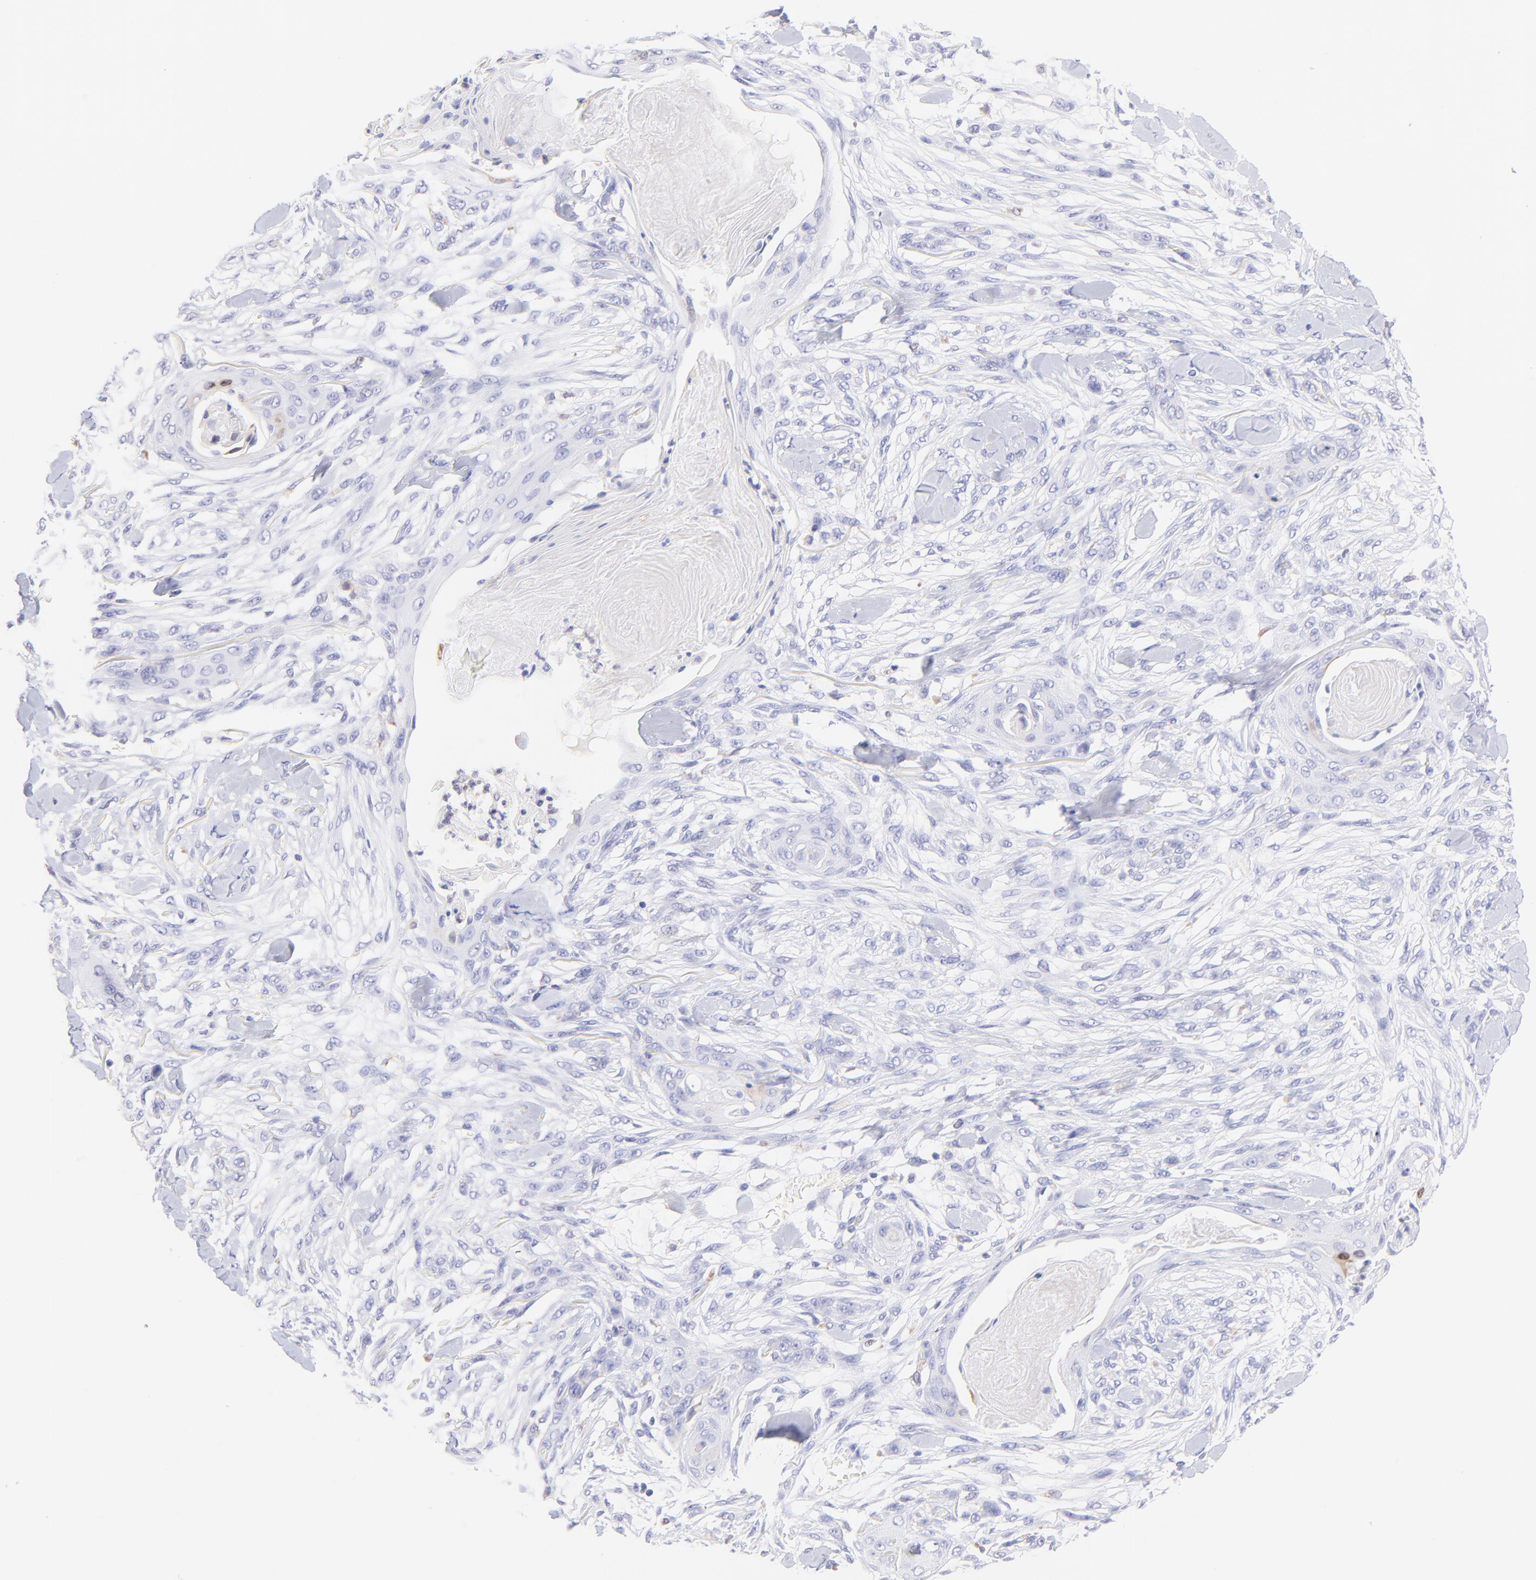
{"staining": {"intensity": "negative", "quantity": "none", "location": "none"}, "tissue": "skin cancer", "cell_type": "Tumor cells", "image_type": "cancer", "snomed": [{"axis": "morphology", "description": "Squamous cell carcinoma, NOS"}, {"axis": "topography", "description": "Skin"}], "caption": "The histopathology image reveals no significant positivity in tumor cells of skin cancer.", "gene": "IRAG2", "patient": {"sex": "female", "age": 59}}